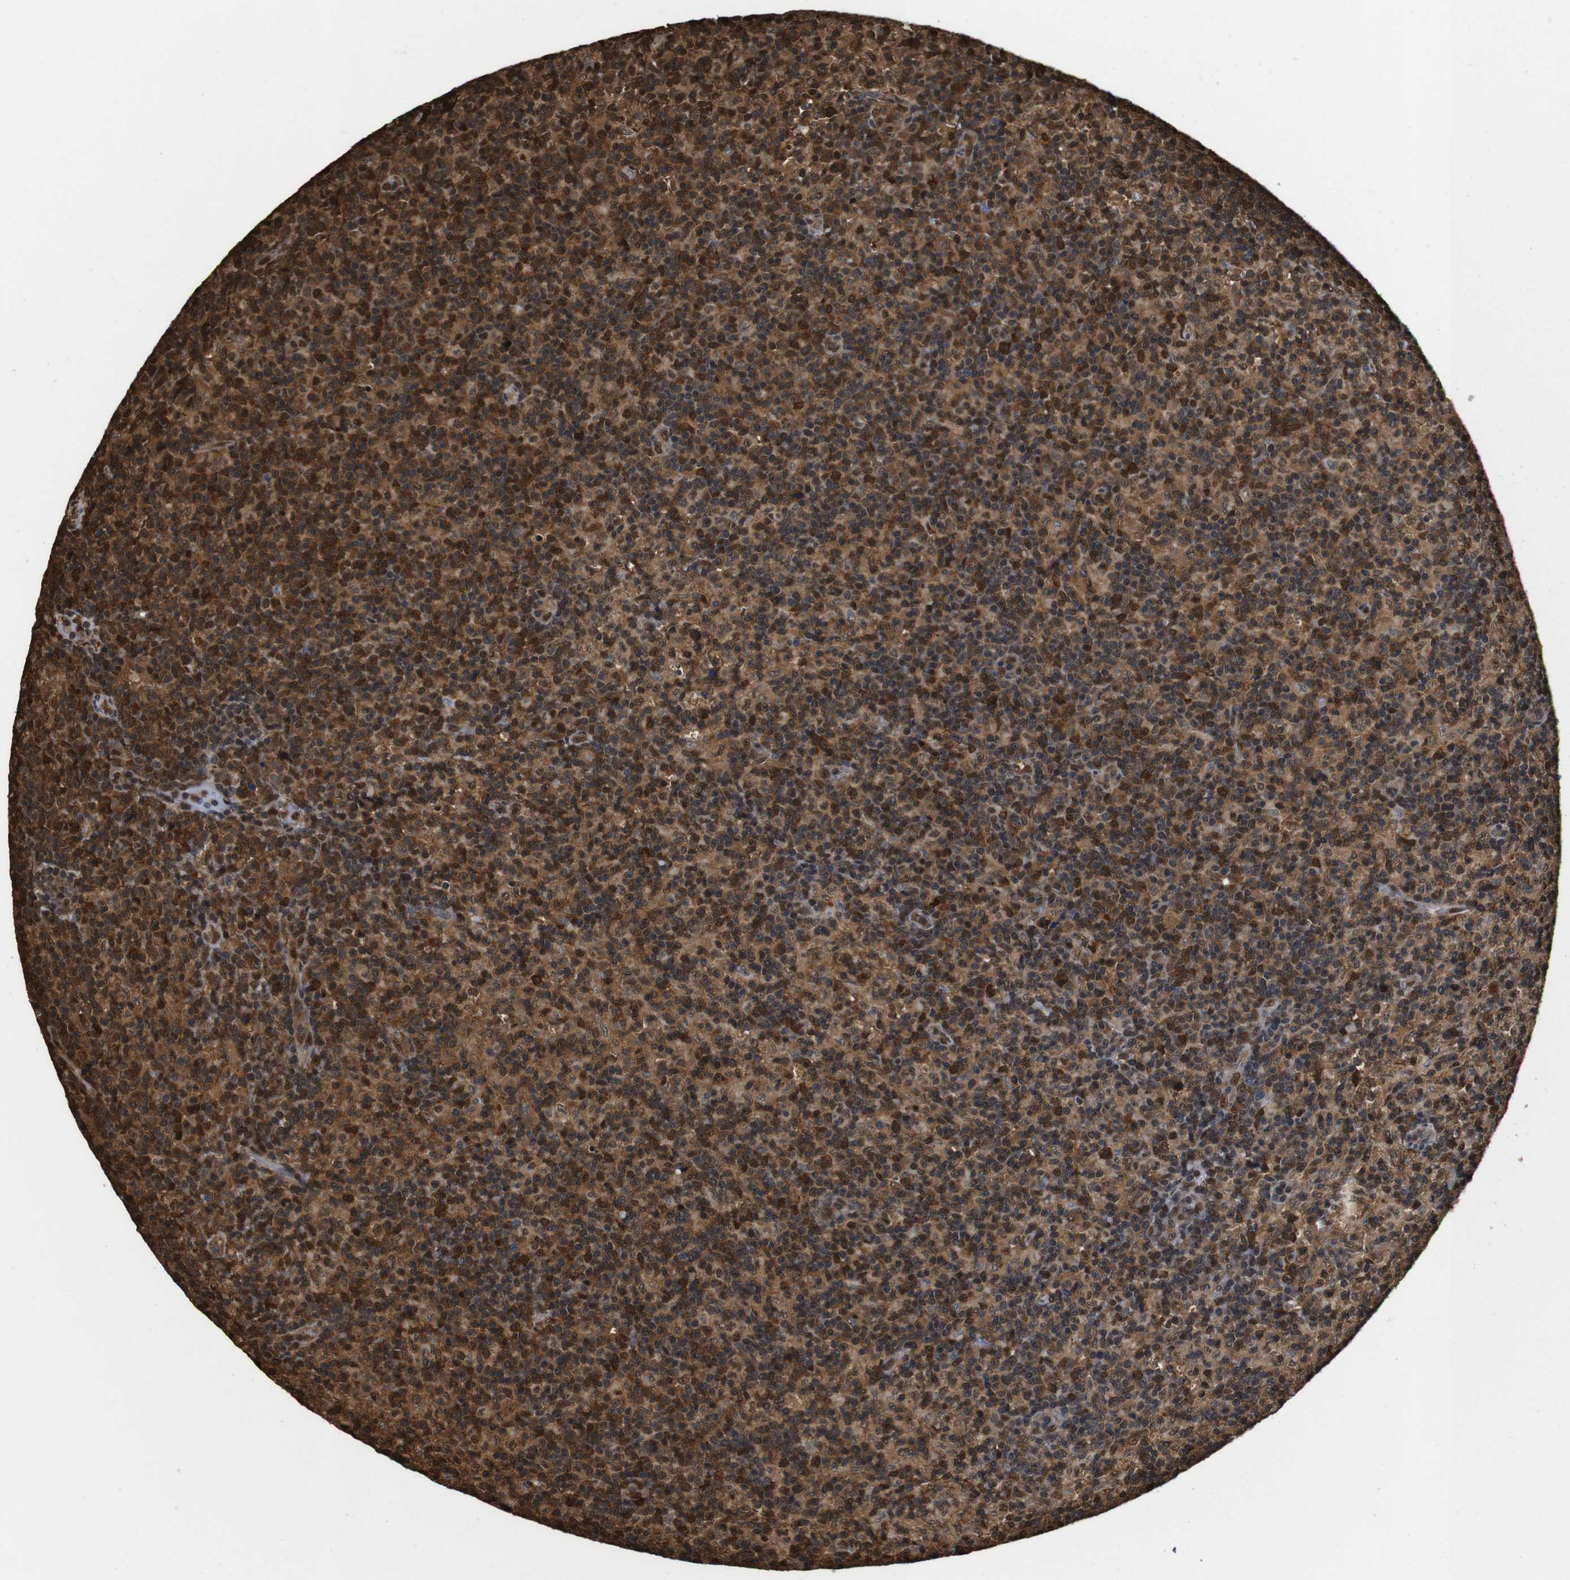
{"staining": {"intensity": "strong", "quantity": ">75%", "location": "cytoplasmic/membranous,nuclear"}, "tissue": "lymph node", "cell_type": "Germinal center cells", "image_type": "normal", "snomed": [{"axis": "morphology", "description": "Normal tissue, NOS"}, {"axis": "morphology", "description": "Inflammation, NOS"}, {"axis": "topography", "description": "Lymph node"}], "caption": "IHC (DAB (3,3'-diaminobenzidine)) staining of unremarkable lymph node displays strong cytoplasmic/membranous,nuclear protein staining in approximately >75% of germinal center cells. (DAB (3,3'-diaminobenzidine) IHC, brown staining for protein, blue staining for nuclei).", "gene": "VCP", "patient": {"sex": "male", "age": 55}}